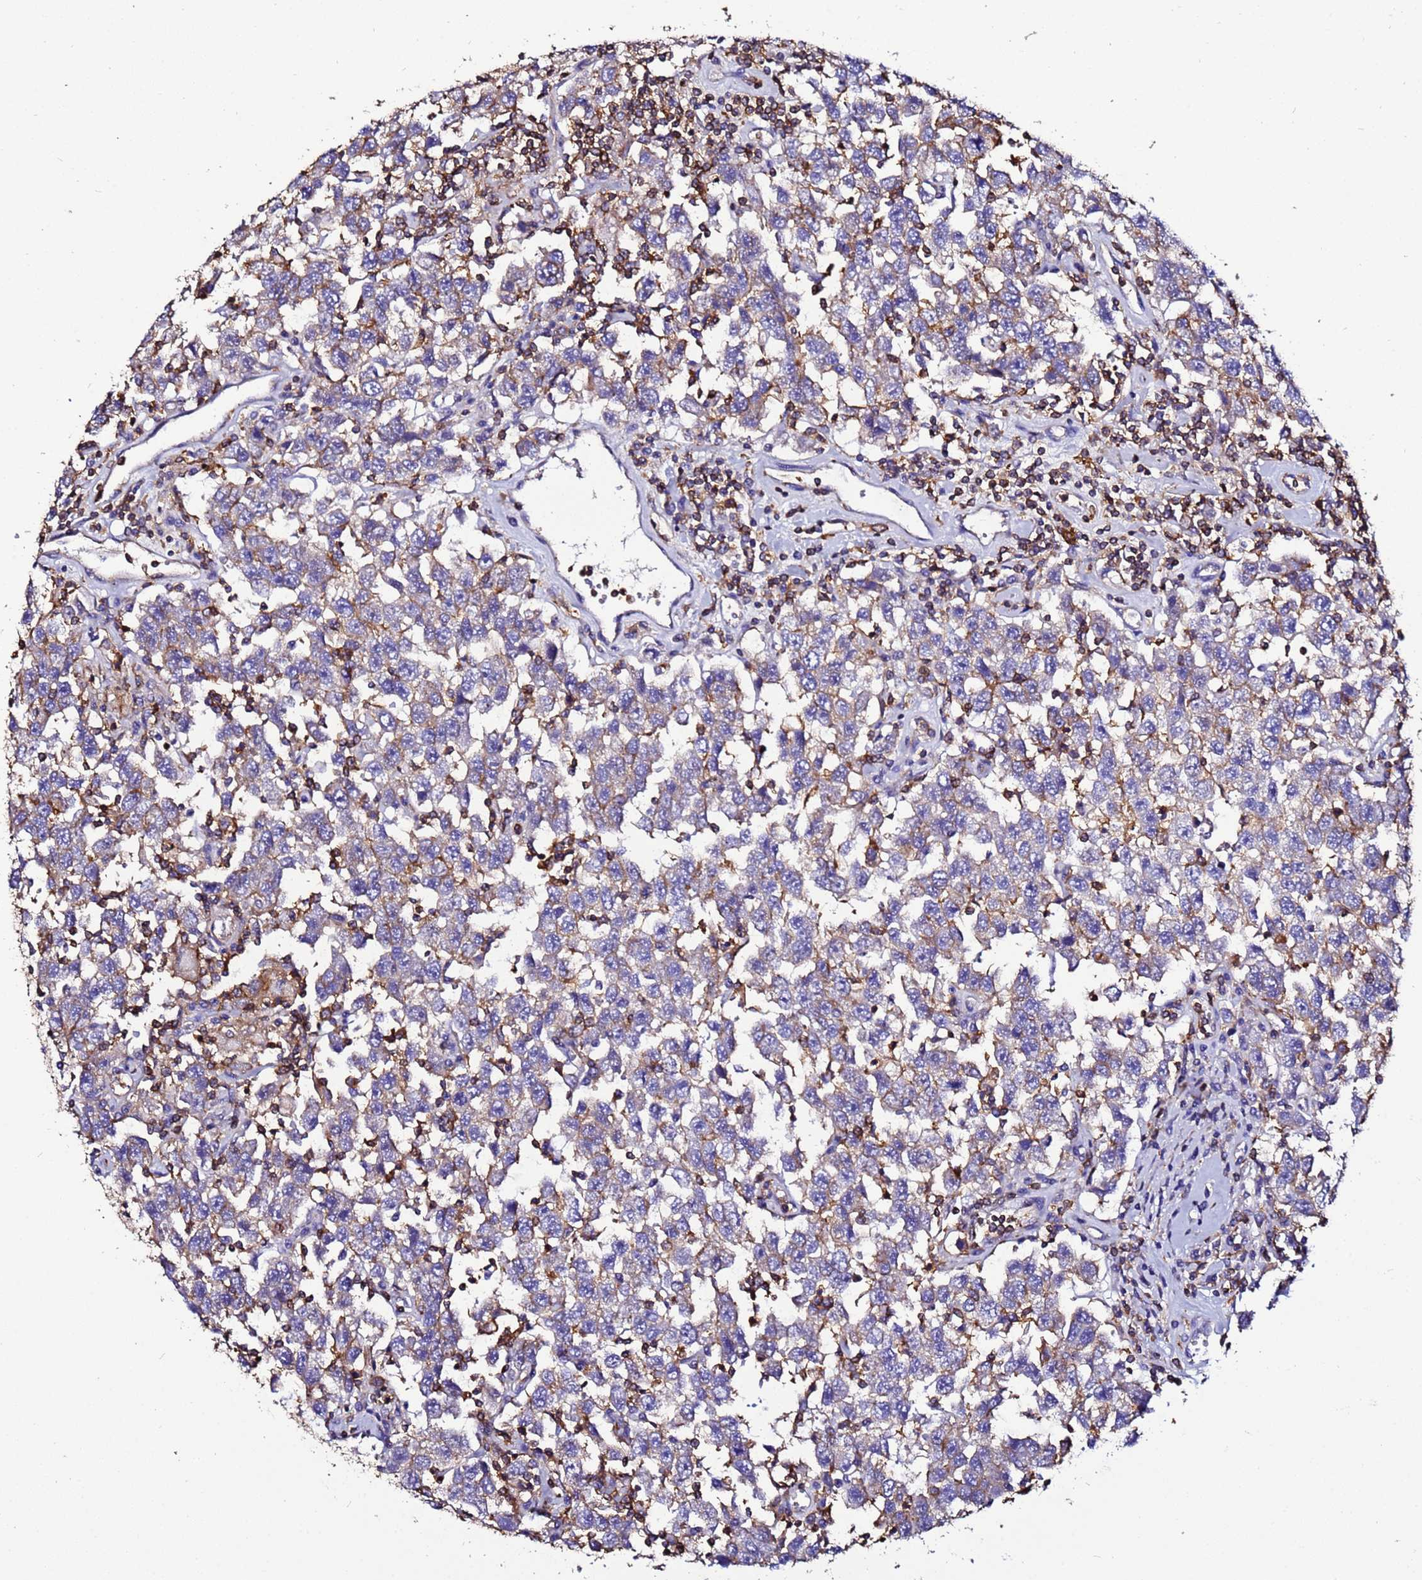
{"staining": {"intensity": "weak", "quantity": "<25%", "location": "cytoplasmic/membranous"}, "tissue": "testis cancer", "cell_type": "Tumor cells", "image_type": "cancer", "snomed": [{"axis": "morphology", "description": "Seminoma, NOS"}, {"axis": "topography", "description": "Testis"}], "caption": "Protein analysis of seminoma (testis) reveals no significant positivity in tumor cells.", "gene": "ACTB", "patient": {"sex": "male", "age": 41}}